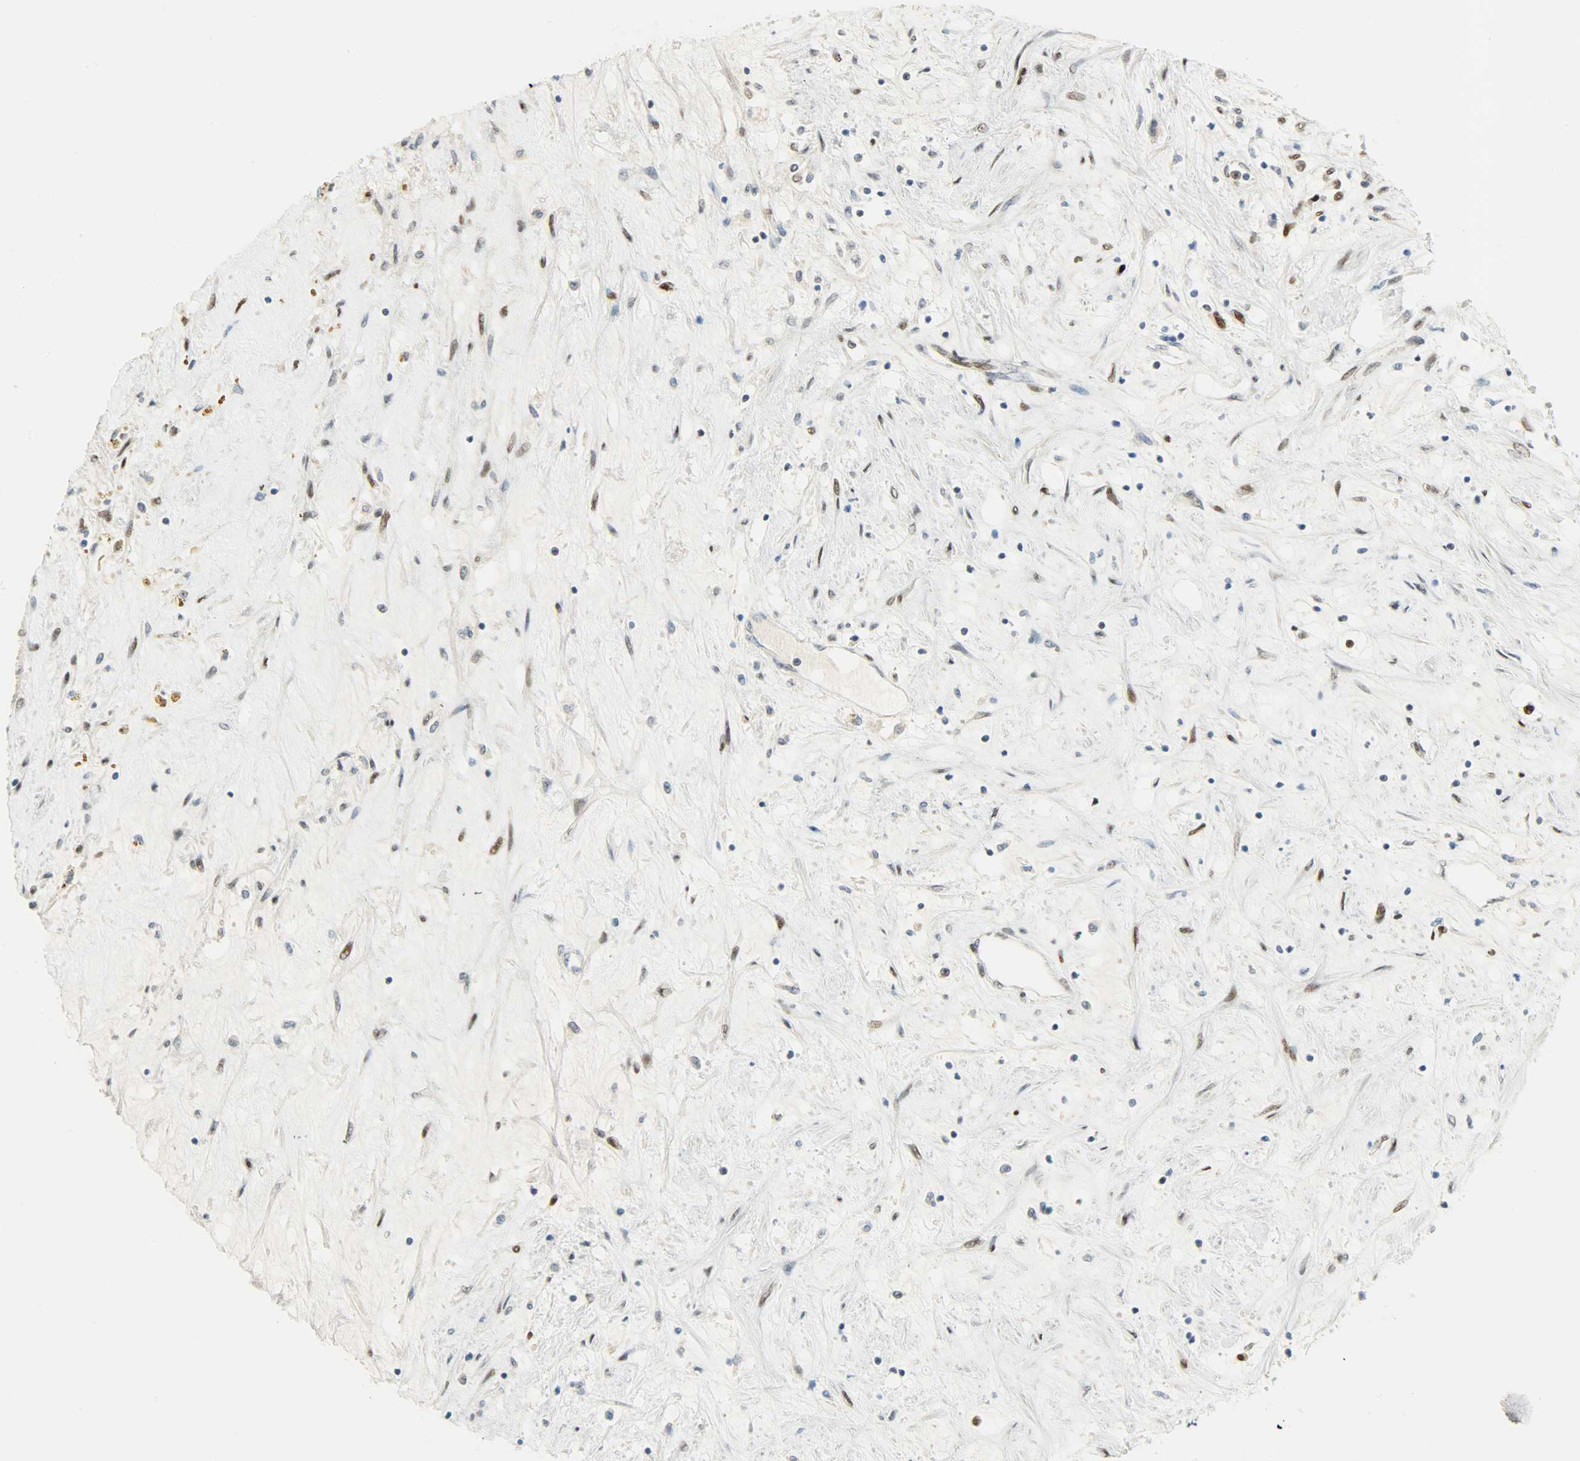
{"staining": {"intensity": "negative", "quantity": "none", "location": "none"}, "tissue": "renal cancer", "cell_type": "Tumor cells", "image_type": "cancer", "snomed": [{"axis": "morphology", "description": "Adenocarcinoma, NOS"}, {"axis": "topography", "description": "Kidney"}], "caption": "The immunohistochemistry image has no significant staining in tumor cells of renal adenocarcinoma tissue.", "gene": "JUNB", "patient": {"sex": "male", "age": 68}}